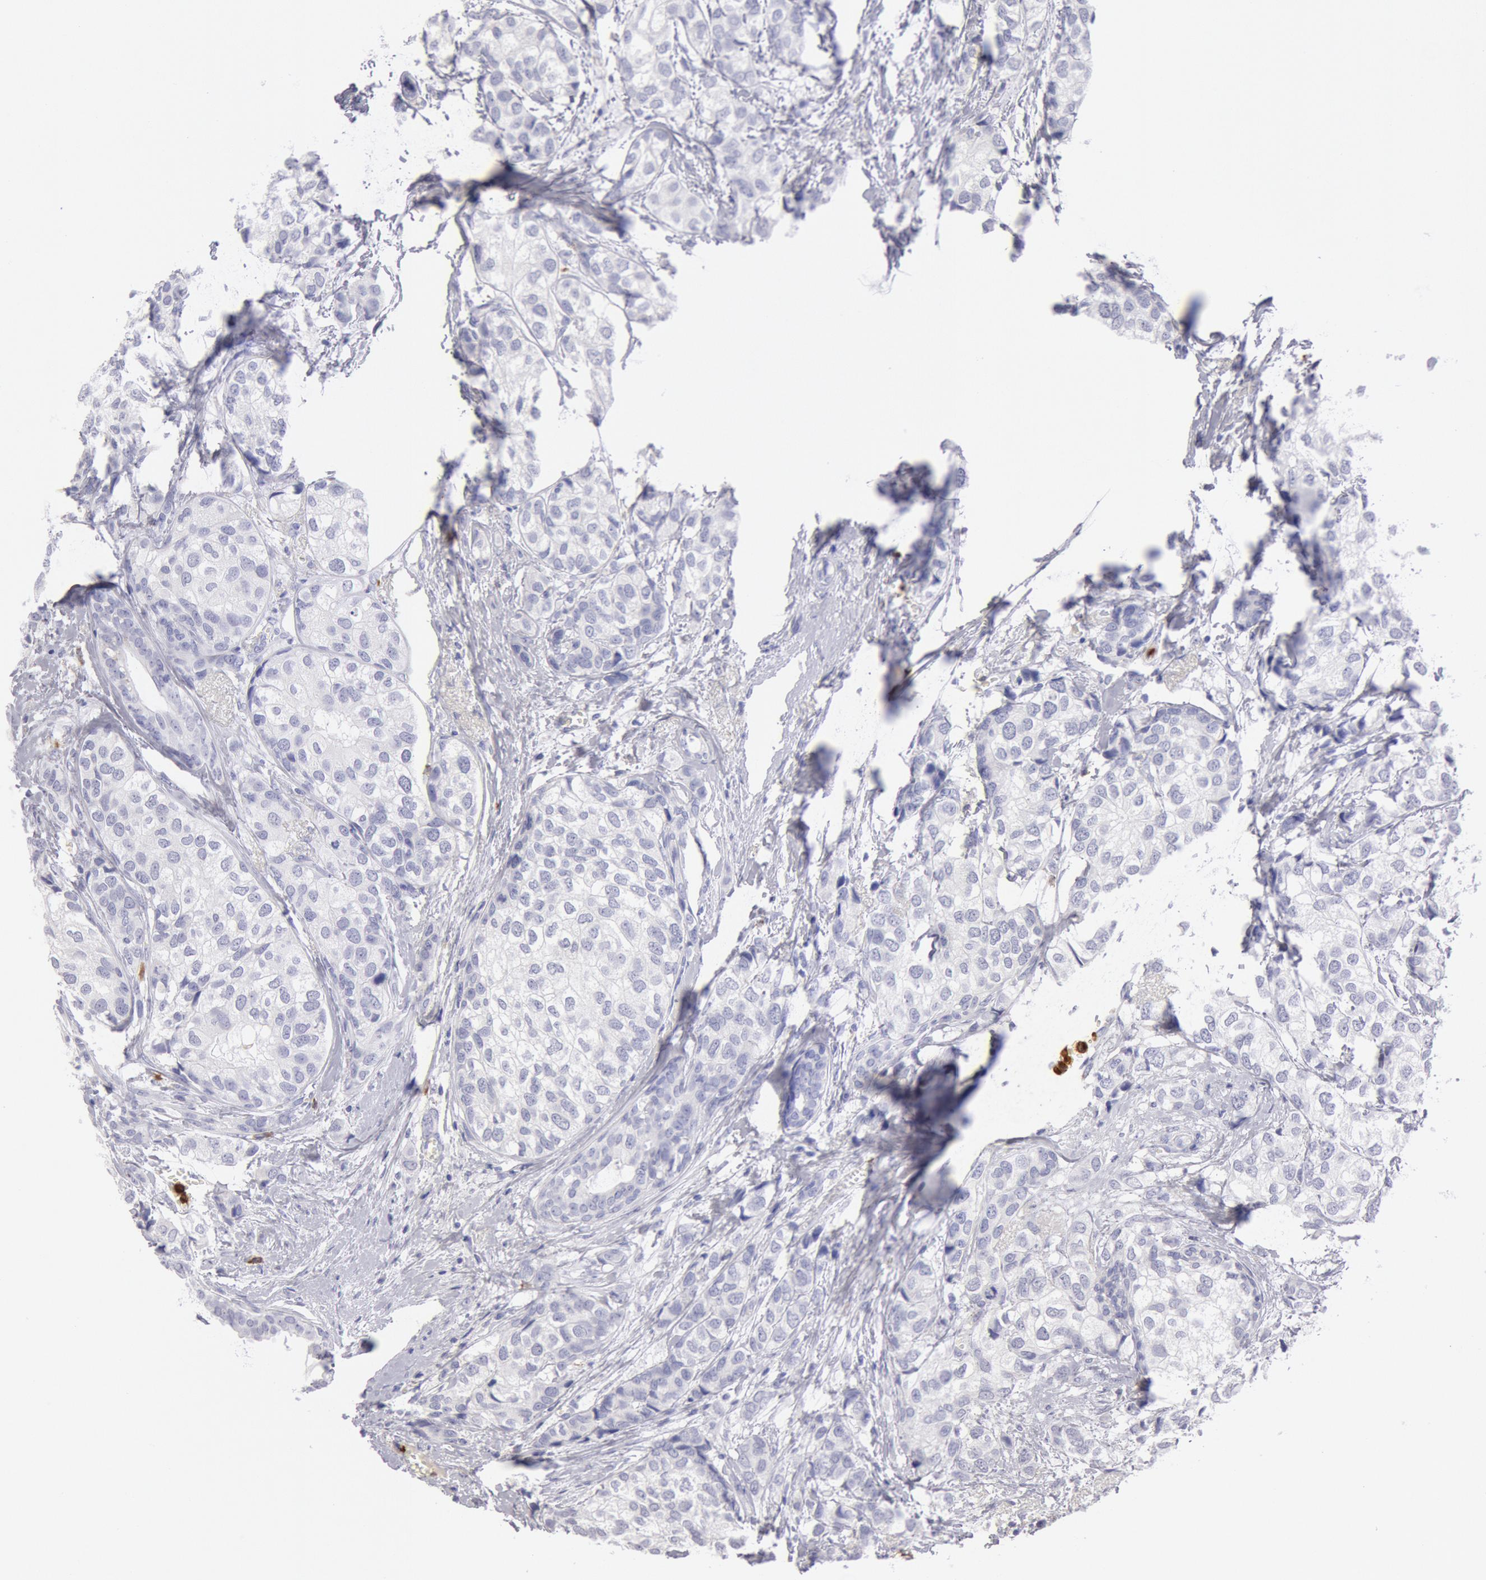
{"staining": {"intensity": "negative", "quantity": "none", "location": "none"}, "tissue": "breast cancer", "cell_type": "Tumor cells", "image_type": "cancer", "snomed": [{"axis": "morphology", "description": "Duct carcinoma"}, {"axis": "topography", "description": "Breast"}], "caption": "The image exhibits no staining of tumor cells in breast infiltrating ductal carcinoma.", "gene": "FCN1", "patient": {"sex": "female", "age": 68}}